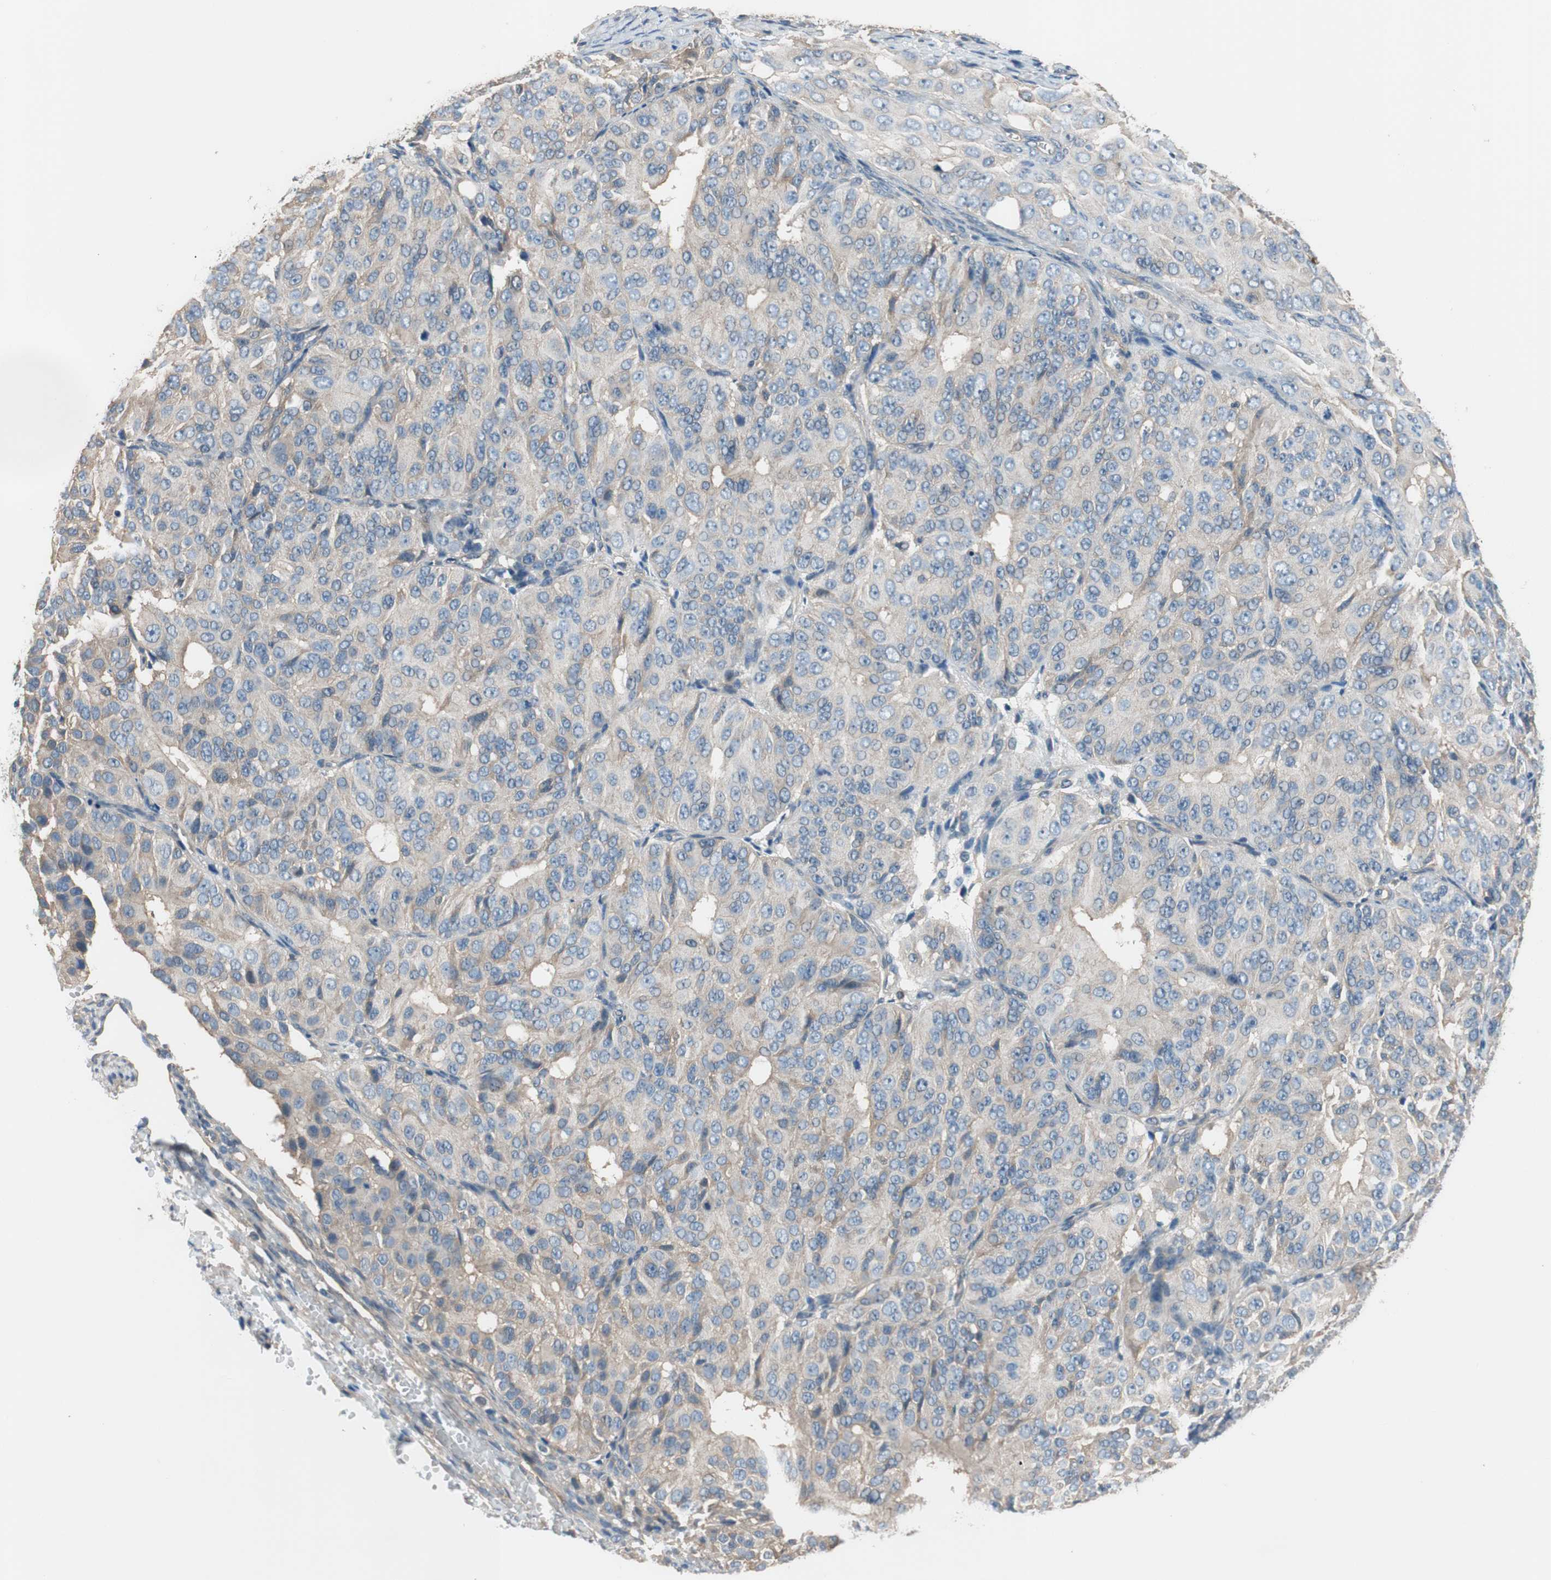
{"staining": {"intensity": "weak", "quantity": "25%-75%", "location": "cytoplasmic/membranous"}, "tissue": "ovarian cancer", "cell_type": "Tumor cells", "image_type": "cancer", "snomed": [{"axis": "morphology", "description": "Carcinoma, endometroid"}, {"axis": "topography", "description": "Ovary"}], "caption": "Immunohistochemistry staining of endometroid carcinoma (ovarian), which shows low levels of weak cytoplasmic/membranous positivity in approximately 25%-75% of tumor cells indicating weak cytoplasmic/membranous protein positivity. The staining was performed using DAB (brown) for protein detection and nuclei were counterstained in hematoxylin (blue).", "gene": "CALML3", "patient": {"sex": "female", "age": 51}}